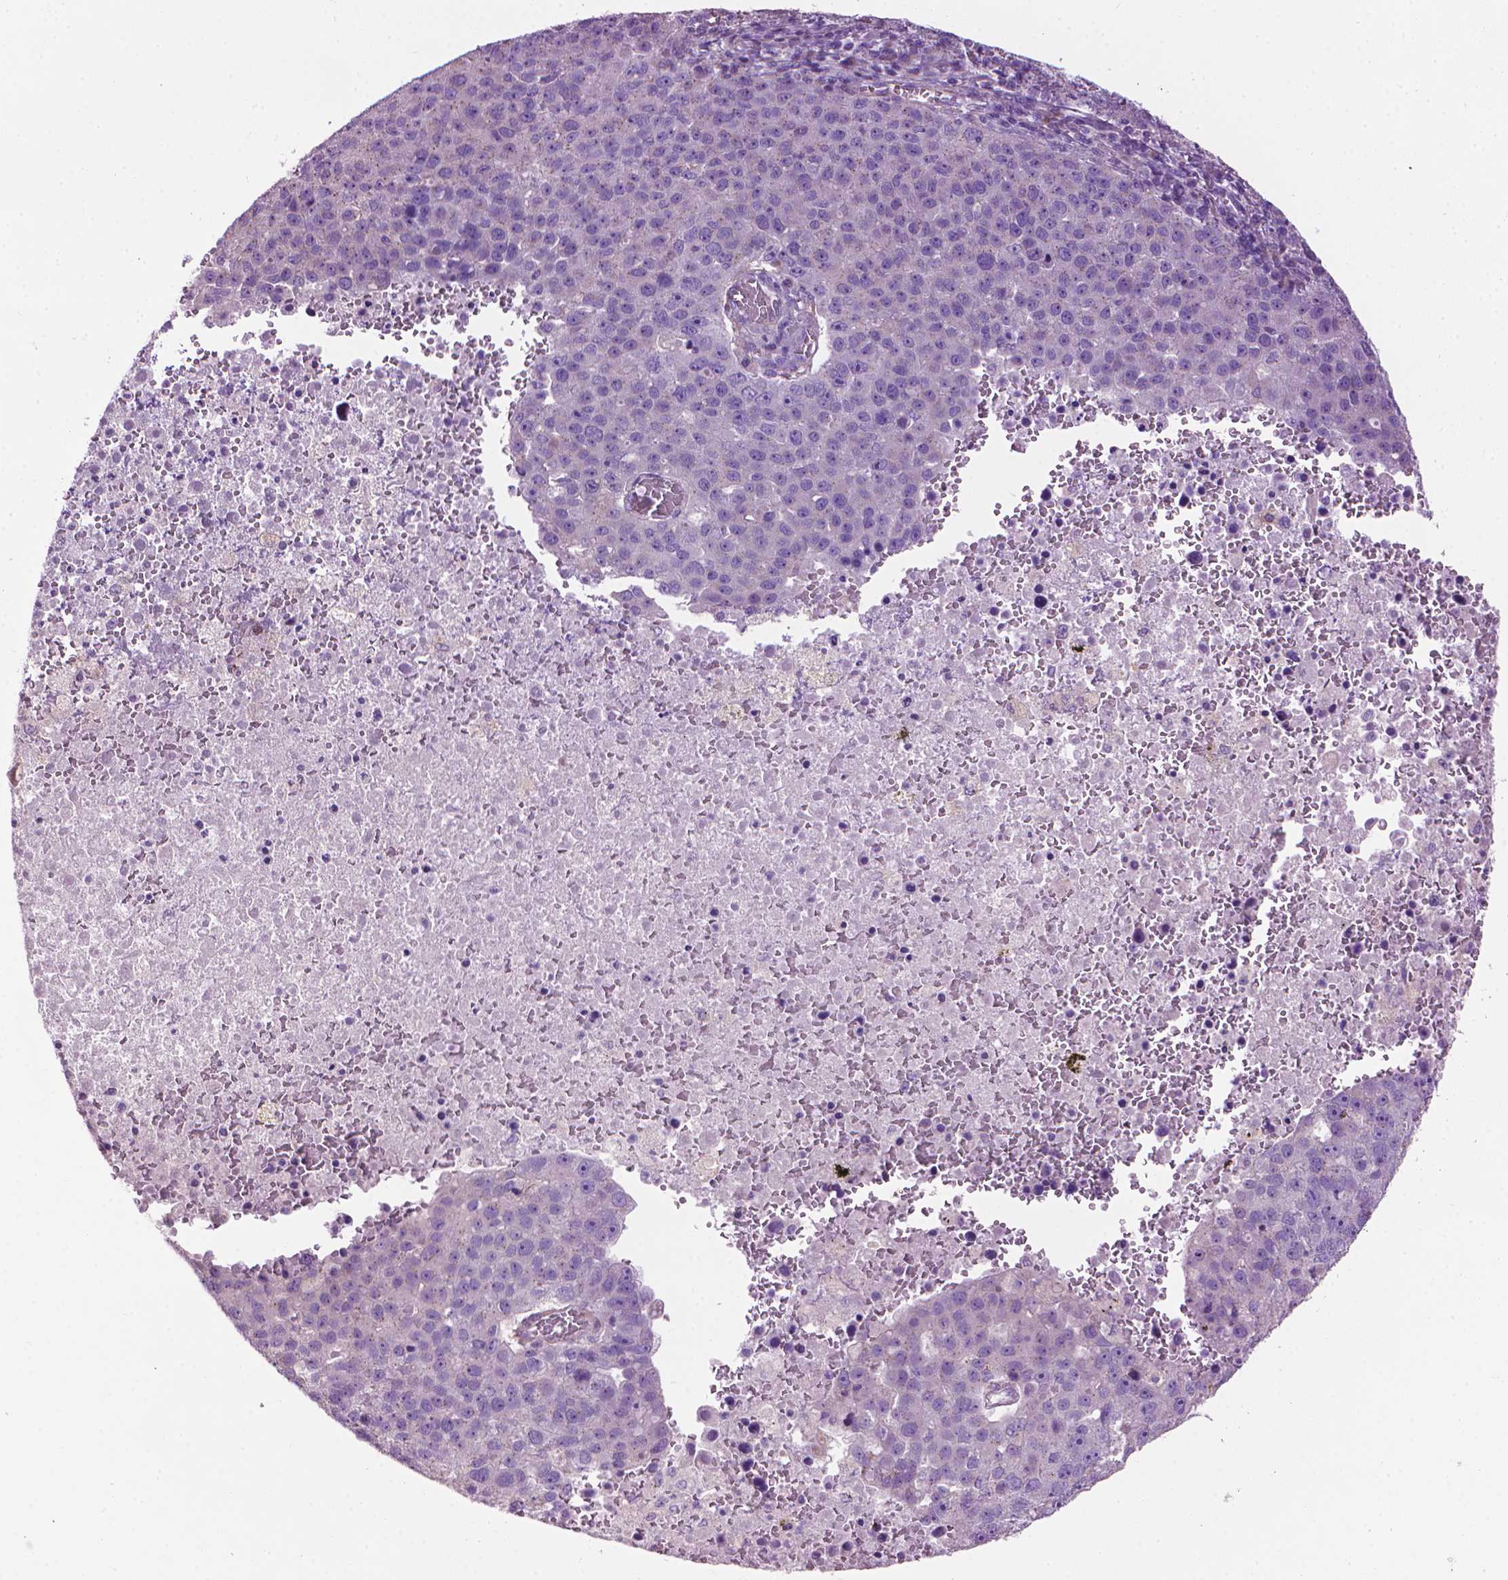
{"staining": {"intensity": "negative", "quantity": "none", "location": "none"}, "tissue": "pancreatic cancer", "cell_type": "Tumor cells", "image_type": "cancer", "snomed": [{"axis": "morphology", "description": "Adenocarcinoma, NOS"}, {"axis": "topography", "description": "Pancreas"}], "caption": "IHC of human adenocarcinoma (pancreatic) exhibits no expression in tumor cells. Brightfield microscopy of immunohistochemistry (IHC) stained with DAB (brown) and hematoxylin (blue), captured at high magnification.", "gene": "AQP10", "patient": {"sex": "female", "age": 61}}